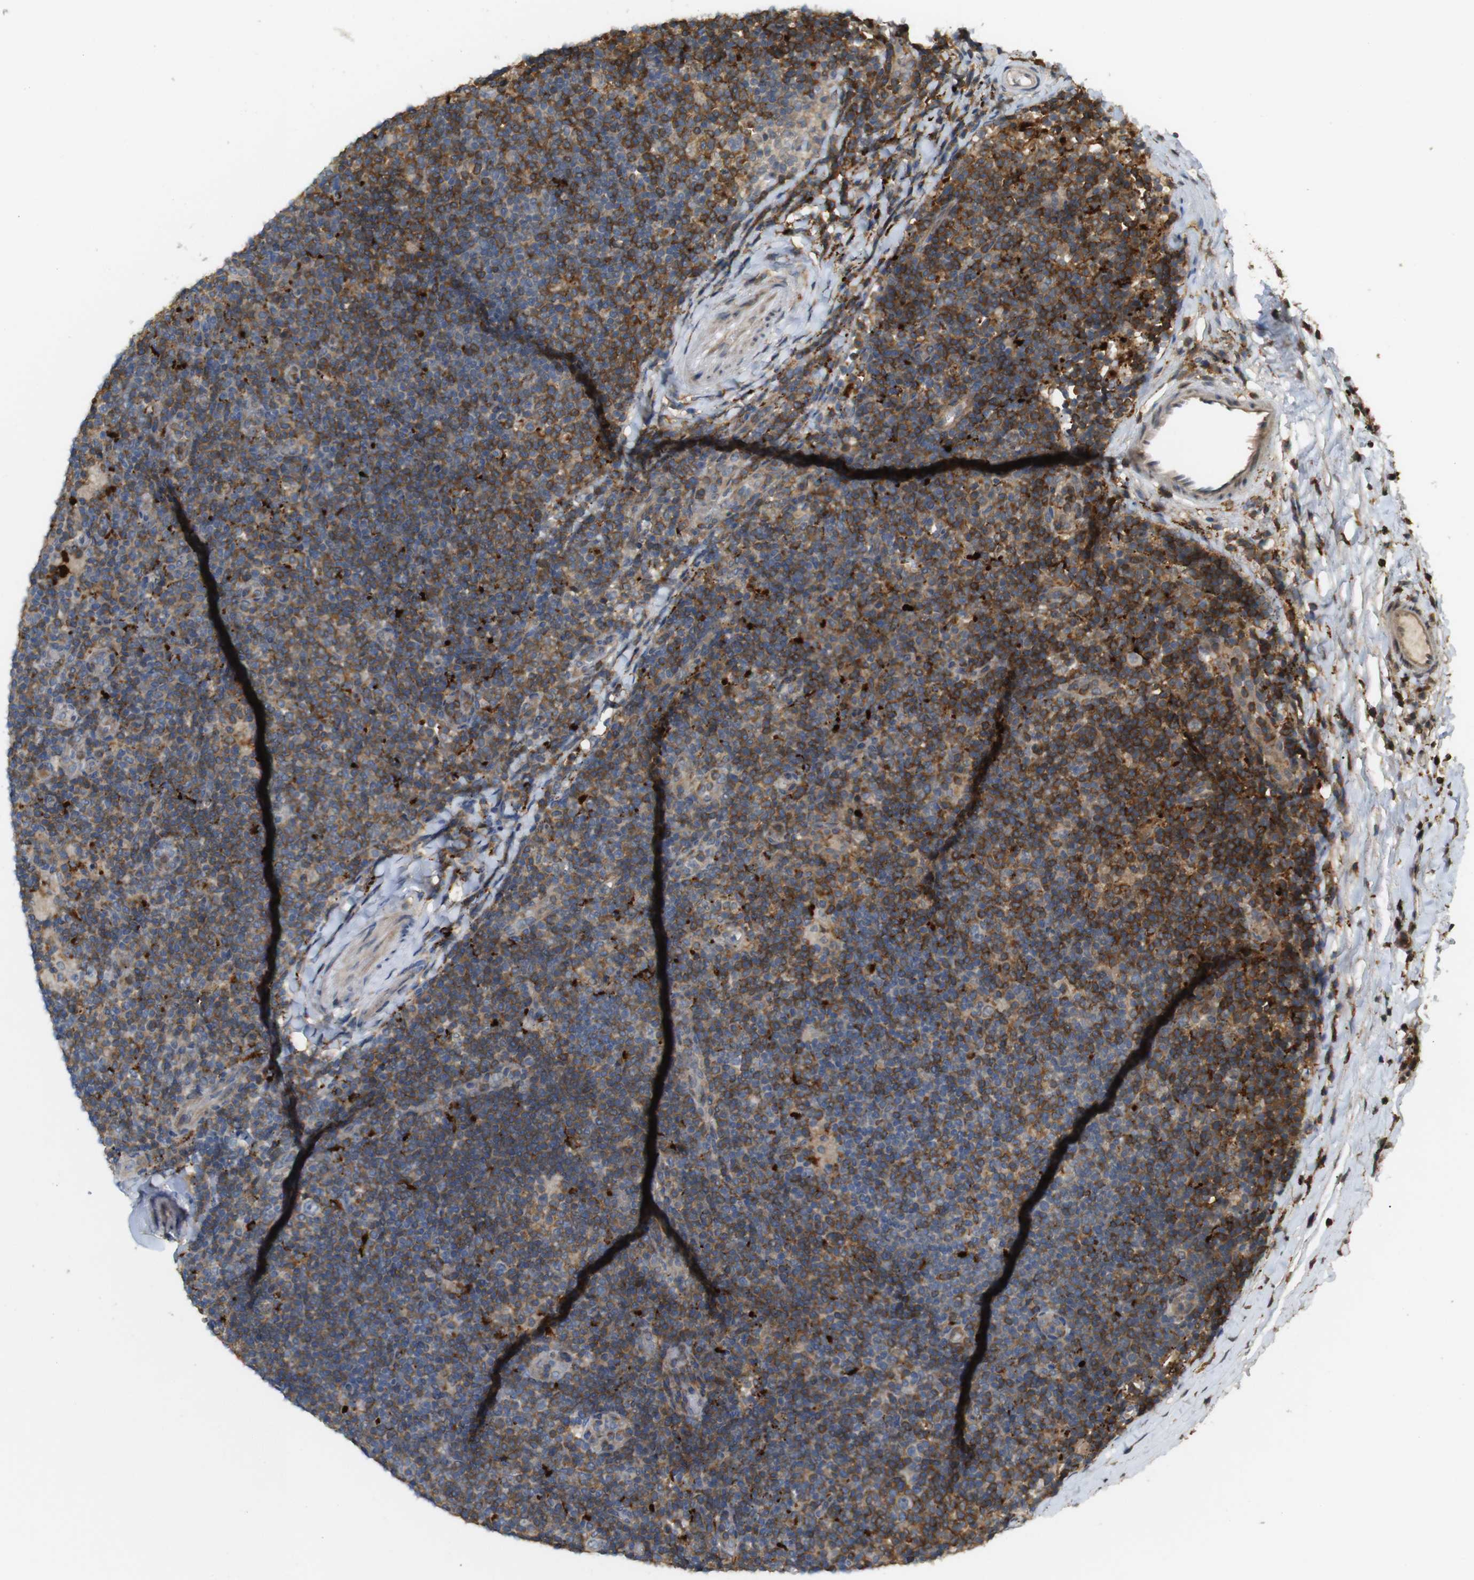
{"staining": {"intensity": "weak", "quantity": "25%-75%", "location": "cytoplasmic/membranous"}, "tissue": "lymphoma", "cell_type": "Tumor cells", "image_type": "cancer", "snomed": [{"axis": "morphology", "description": "Hodgkin's disease, NOS"}, {"axis": "topography", "description": "Lymph node"}], "caption": "Immunohistochemistry (IHC) micrograph of human lymphoma stained for a protein (brown), which demonstrates low levels of weak cytoplasmic/membranous expression in about 25%-75% of tumor cells.", "gene": "KSR1", "patient": {"sex": "female", "age": 57}}